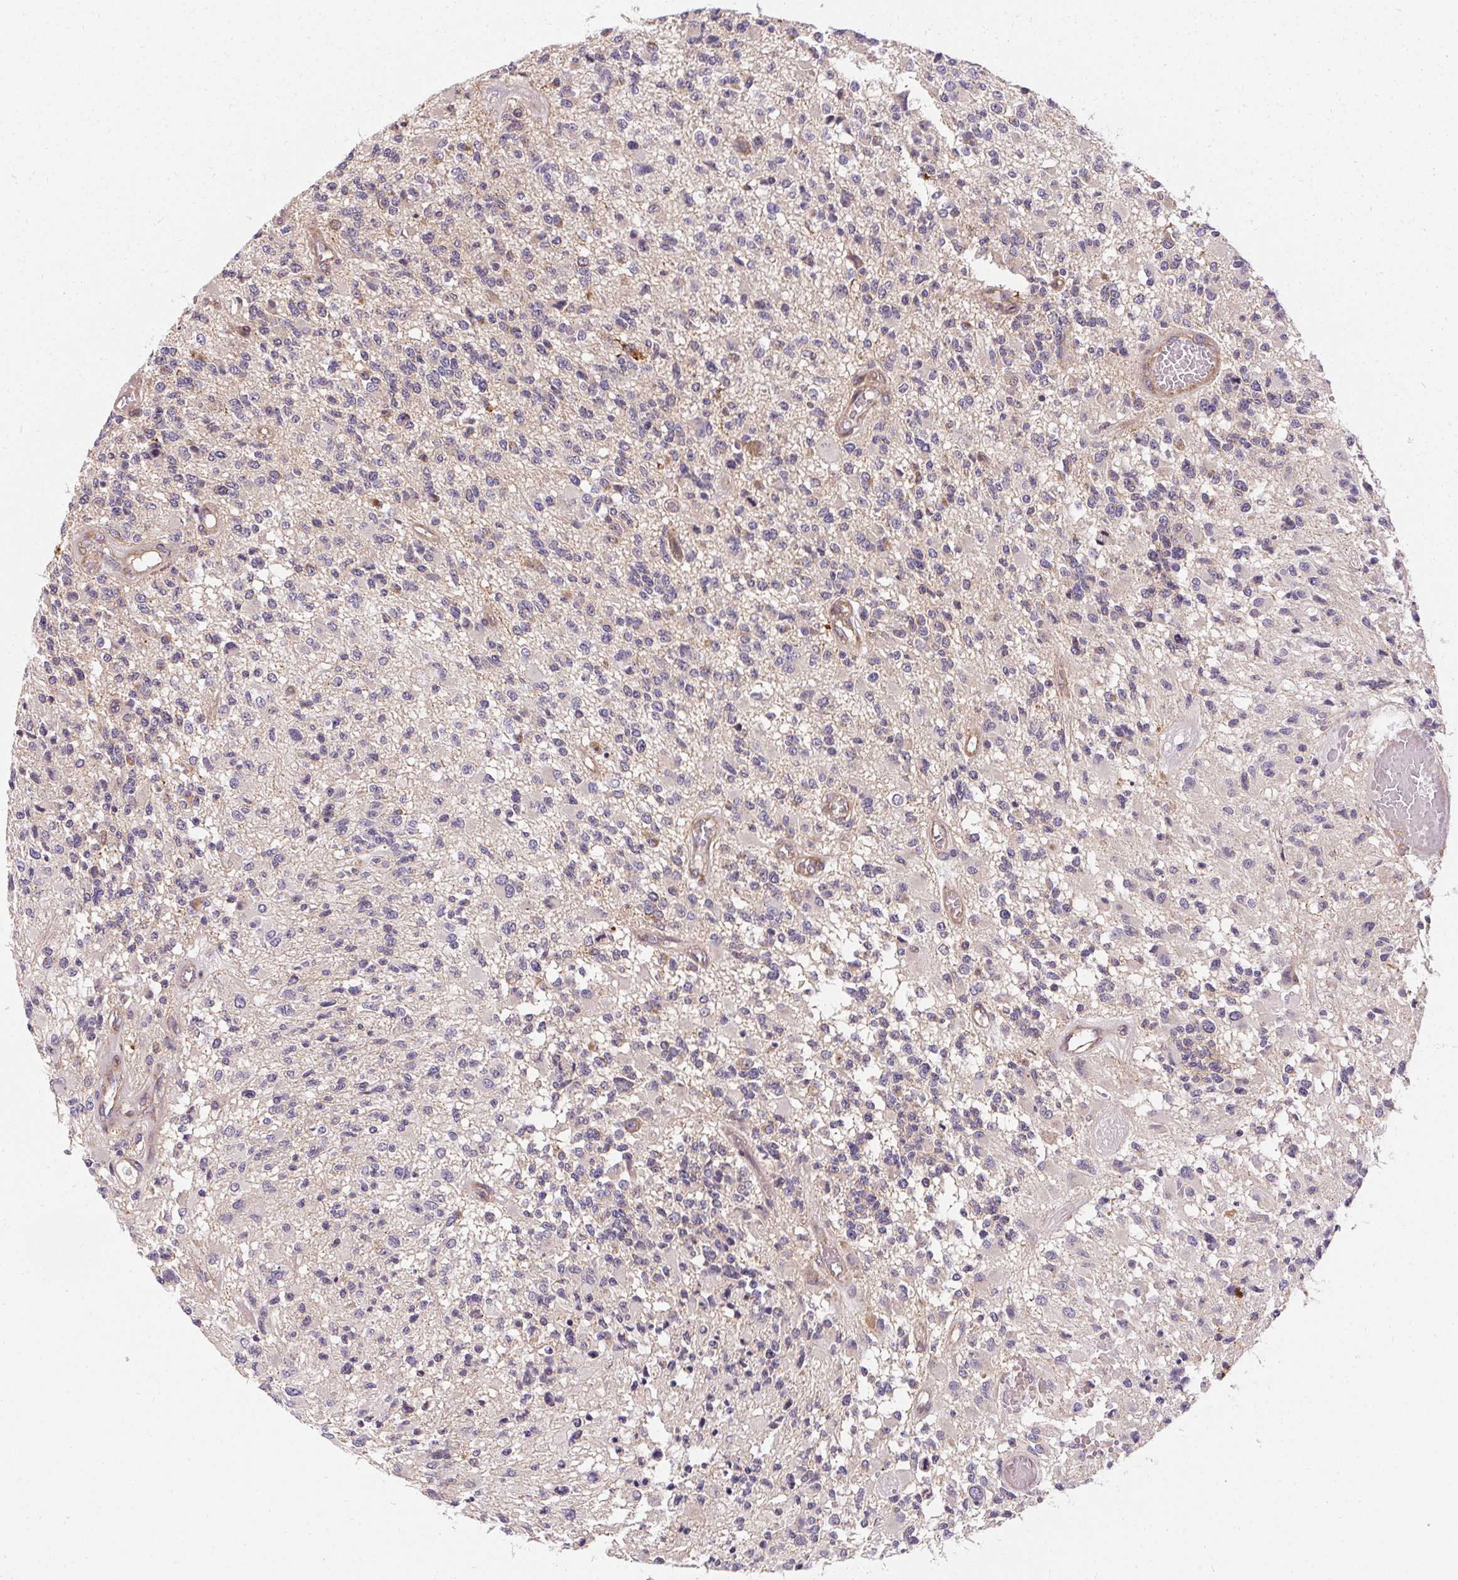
{"staining": {"intensity": "negative", "quantity": "none", "location": "none"}, "tissue": "glioma", "cell_type": "Tumor cells", "image_type": "cancer", "snomed": [{"axis": "morphology", "description": "Glioma, malignant, High grade"}, {"axis": "topography", "description": "Brain"}], "caption": "The micrograph reveals no staining of tumor cells in glioma.", "gene": "APLP1", "patient": {"sex": "female", "age": 63}}